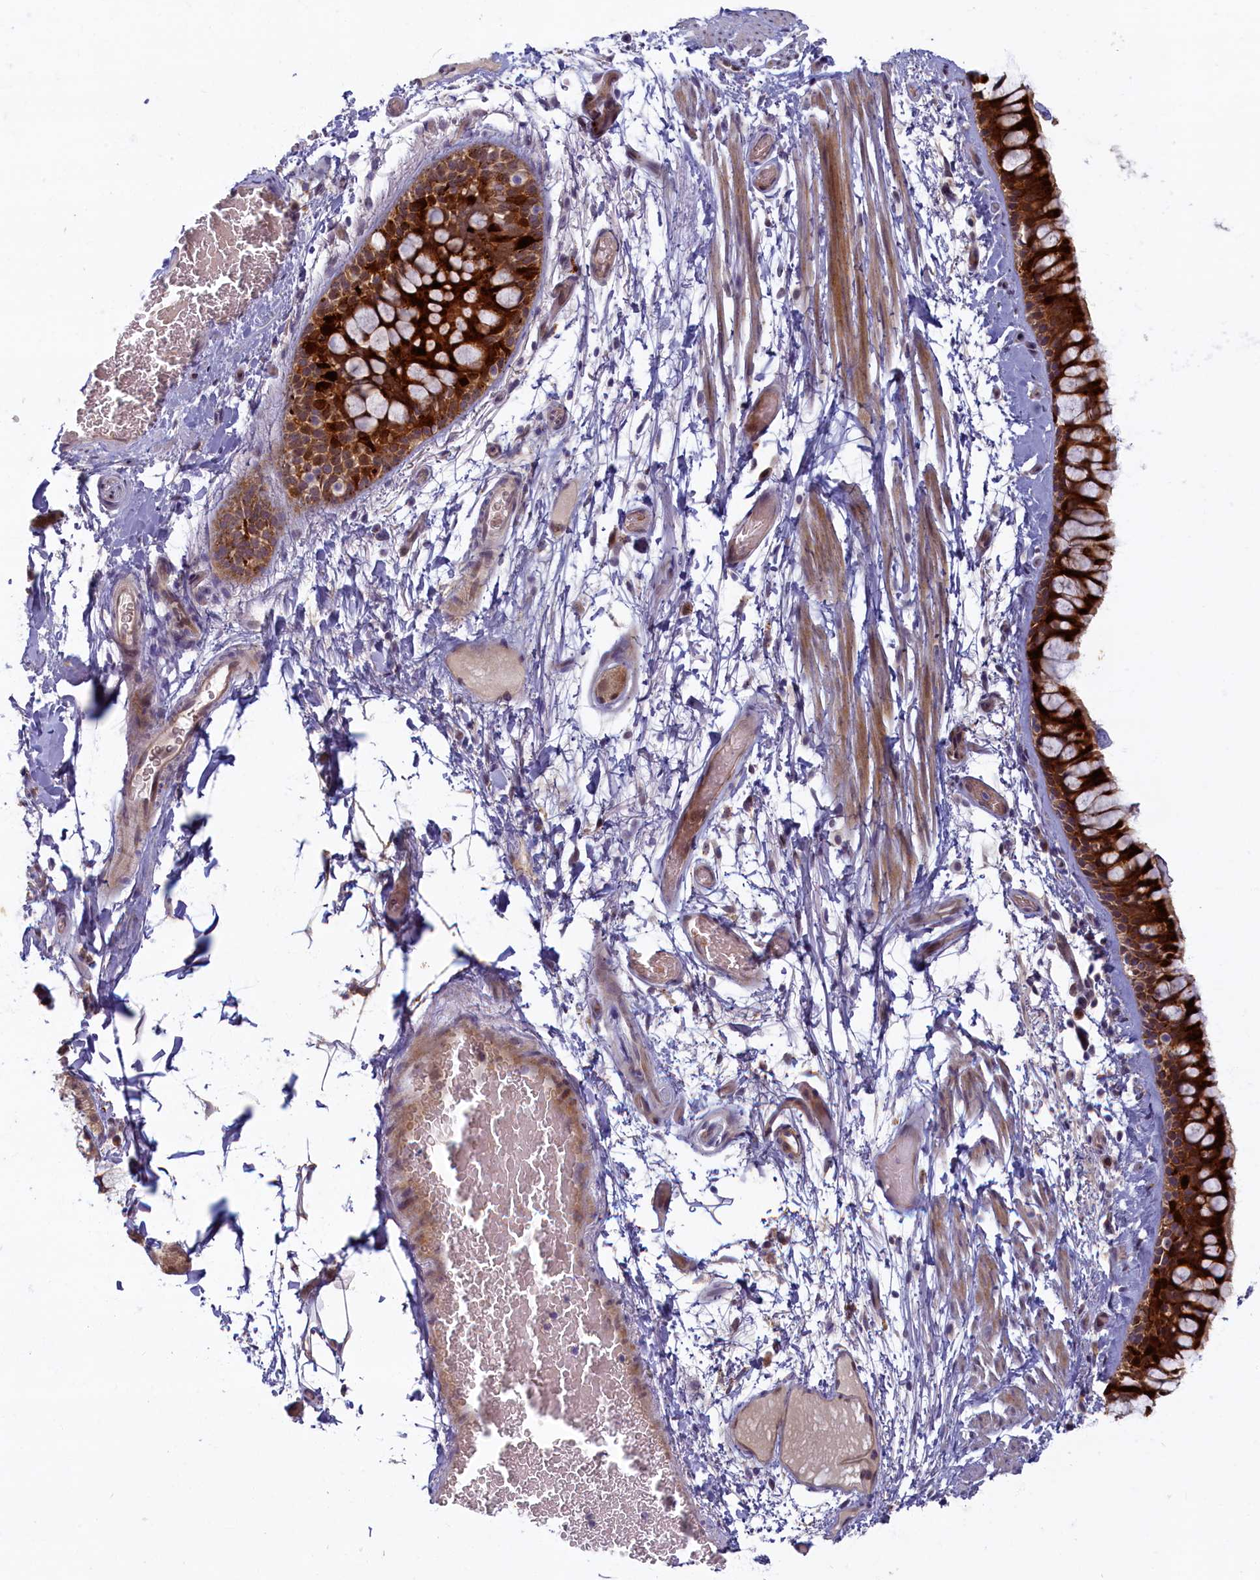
{"staining": {"intensity": "strong", "quantity": ">75%", "location": "cytoplasmic/membranous"}, "tissue": "bronchus", "cell_type": "Respiratory epithelial cells", "image_type": "normal", "snomed": [{"axis": "morphology", "description": "Normal tissue, NOS"}, {"axis": "topography", "description": "Bronchus"}], "caption": "Respiratory epithelial cells show high levels of strong cytoplasmic/membranous positivity in about >75% of cells in benign human bronchus. (IHC, brightfield microscopy, high magnification).", "gene": "FCSK", "patient": {"sex": "male", "age": 65}}